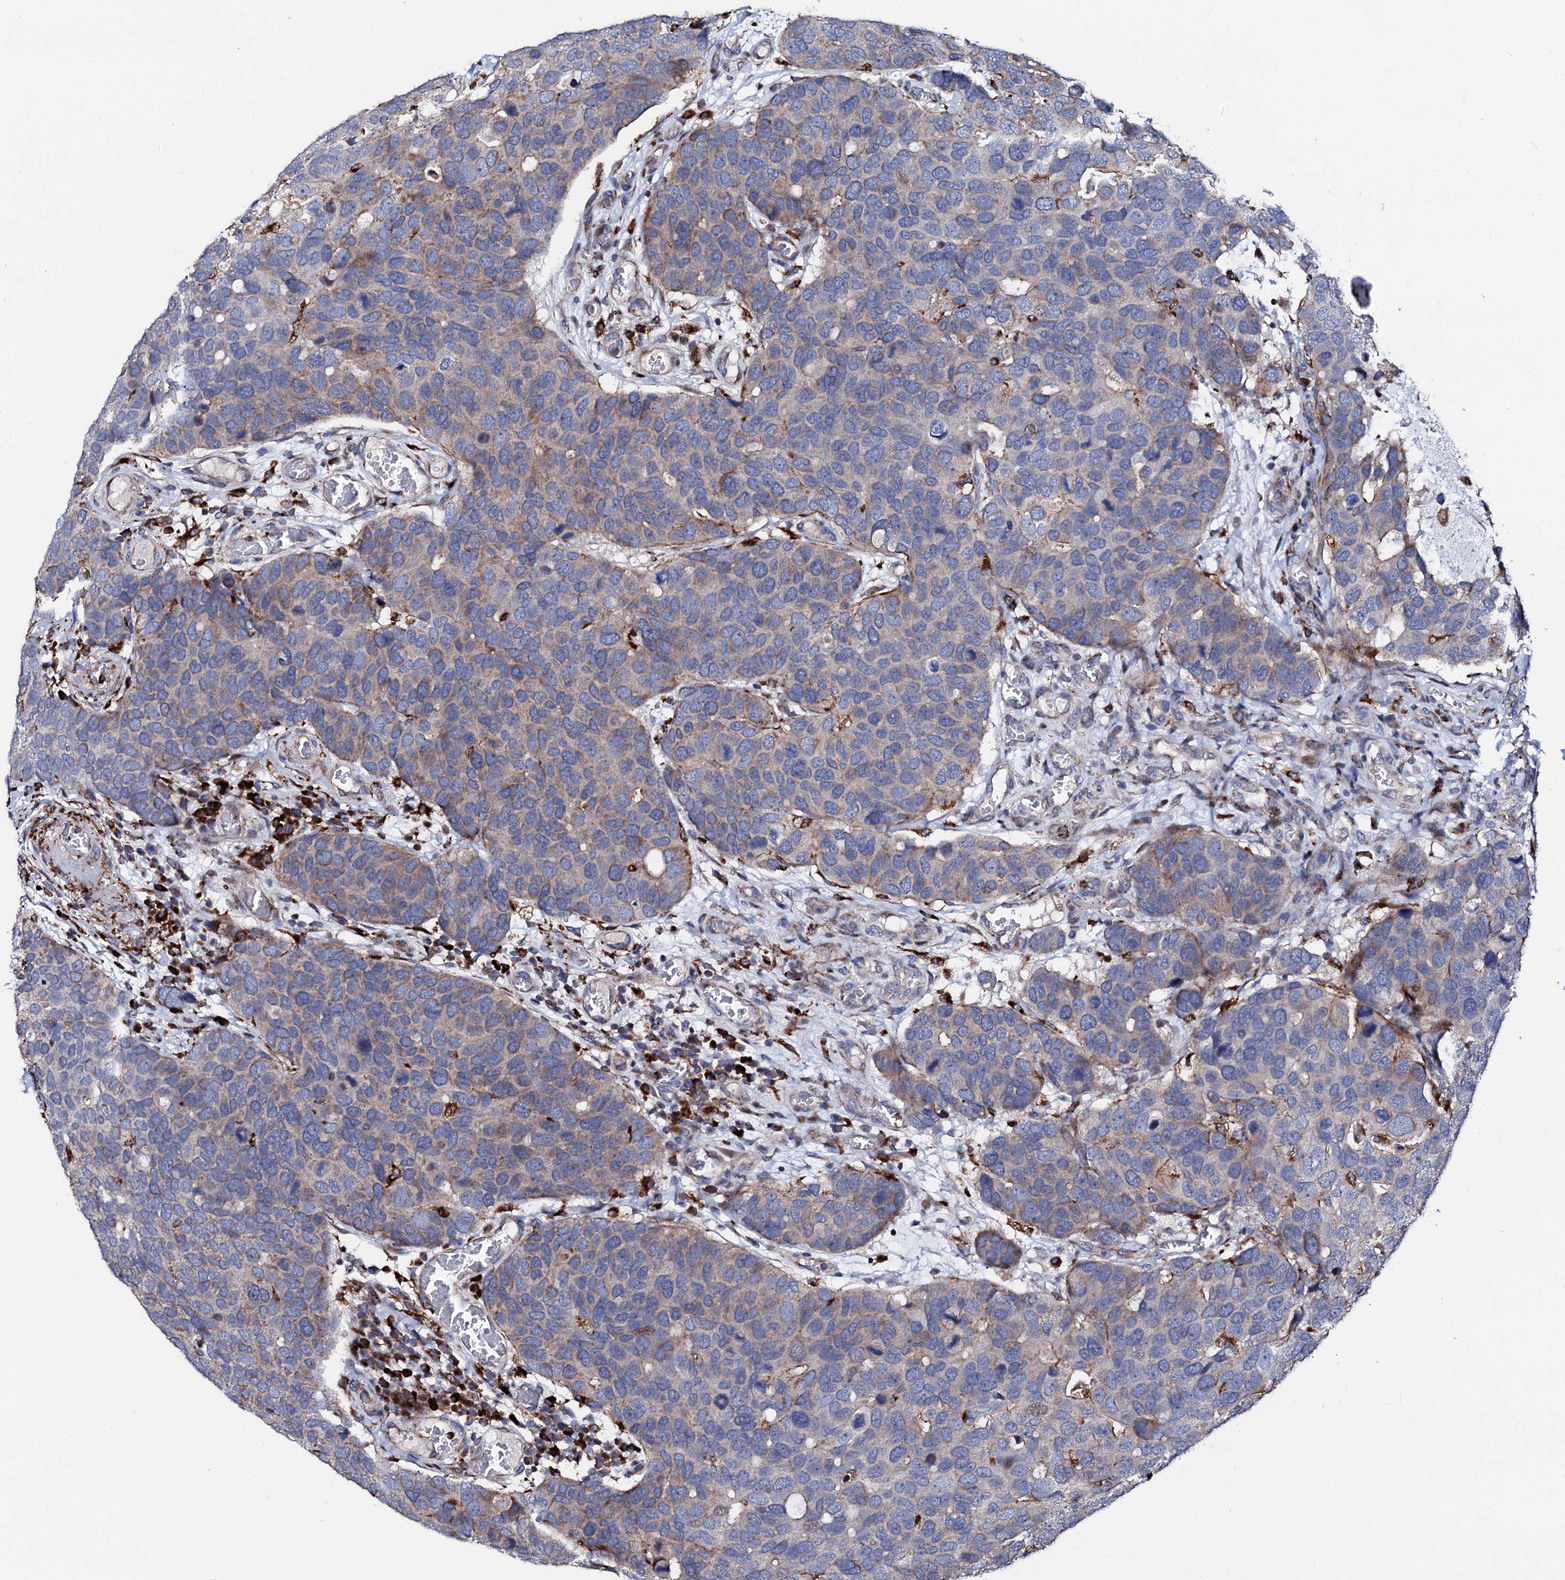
{"staining": {"intensity": "weak", "quantity": "25%-75%", "location": "cytoplasmic/membranous"}, "tissue": "breast cancer", "cell_type": "Tumor cells", "image_type": "cancer", "snomed": [{"axis": "morphology", "description": "Duct carcinoma"}, {"axis": "topography", "description": "Breast"}], "caption": "Weak cytoplasmic/membranous protein positivity is present in approximately 25%-75% of tumor cells in breast cancer (invasive ductal carcinoma).", "gene": "TCIRG1", "patient": {"sex": "female", "age": 83}}